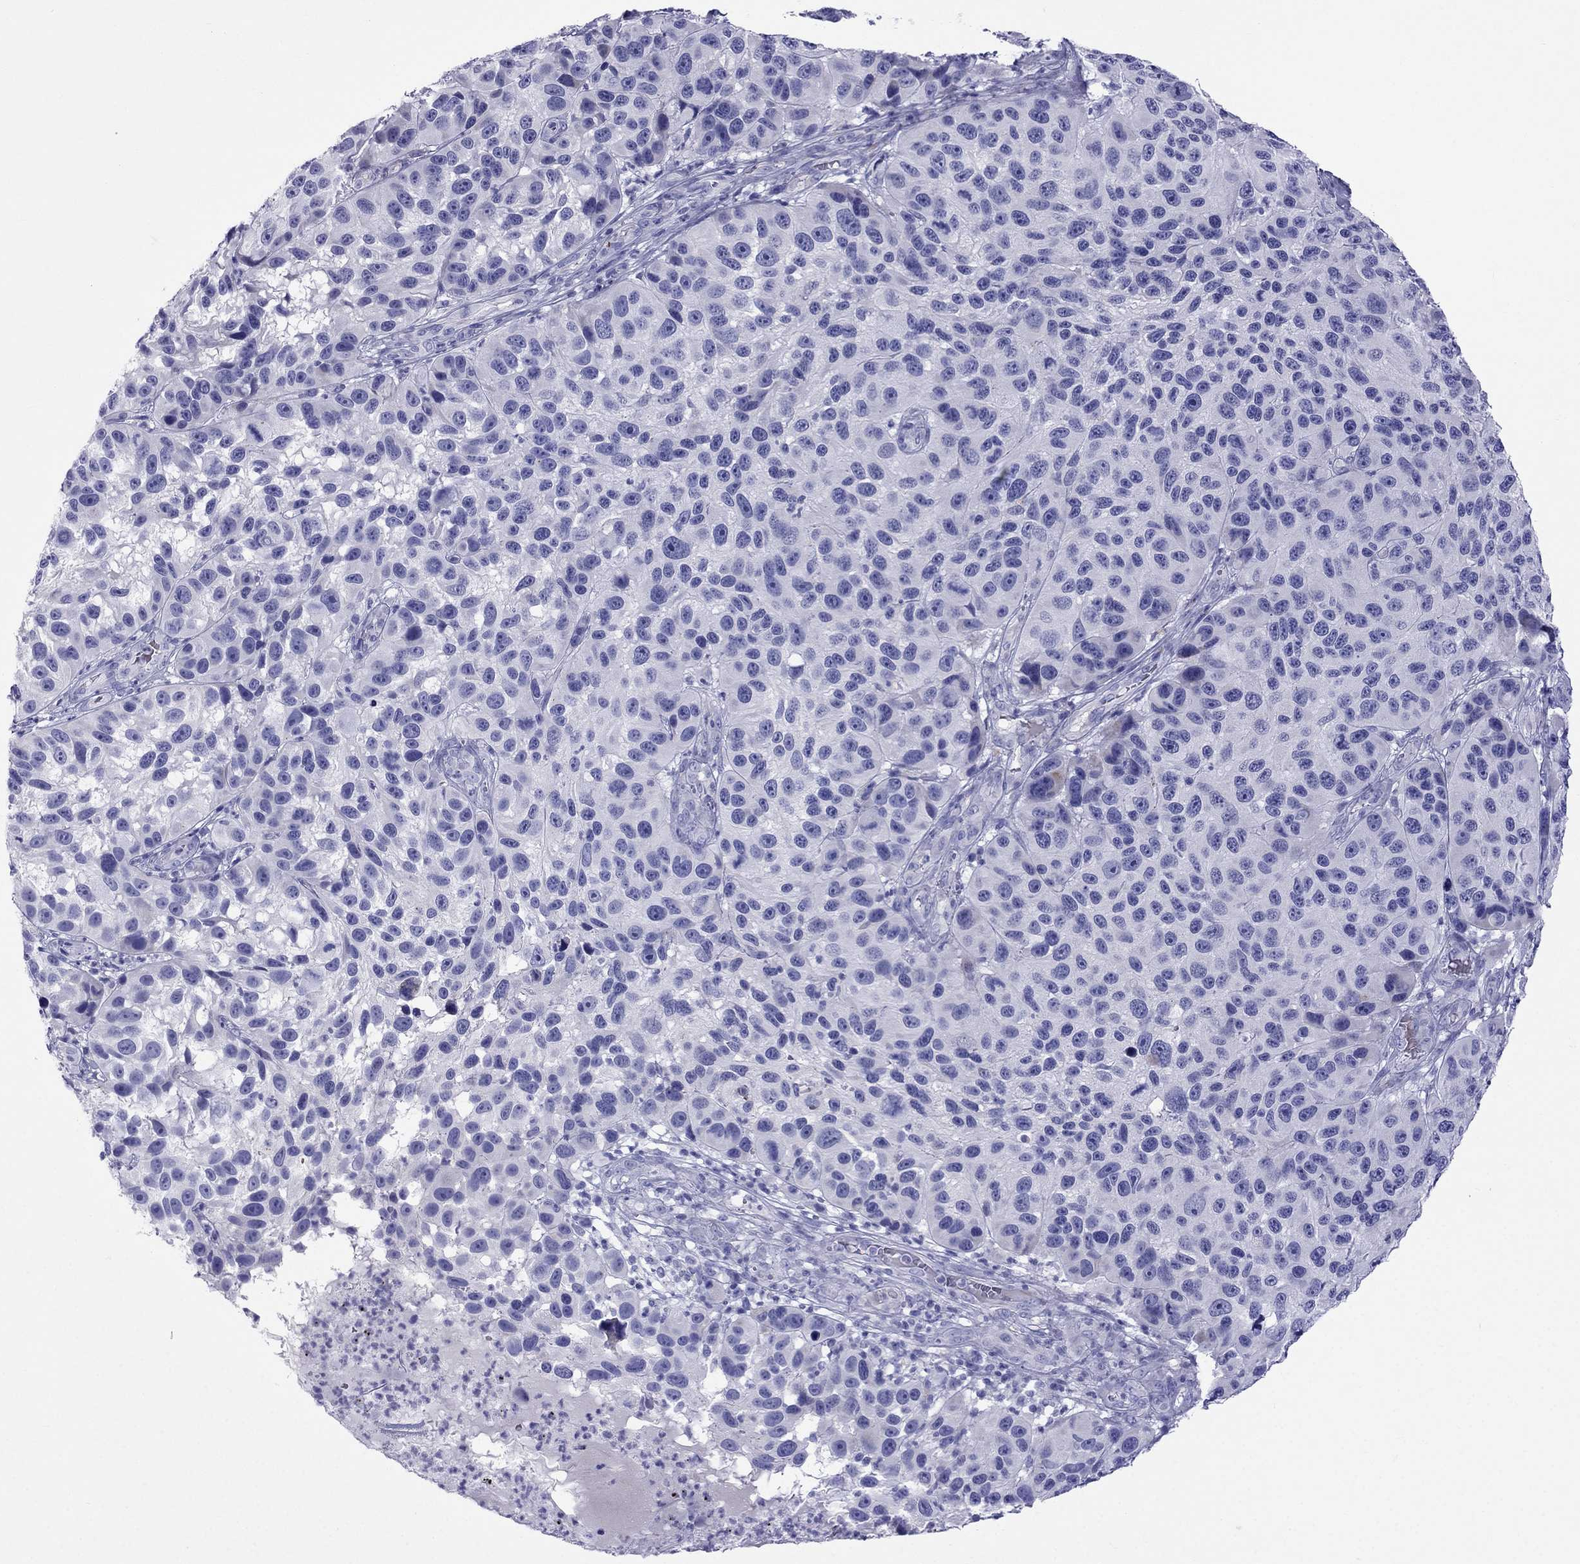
{"staining": {"intensity": "negative", "quantity": "none", "location": "none"}, "tissue": "melanoma", "cell_type": "Tumor cells", "image_type": "cancer", "snomed": [{"axis": "morphology", "description": "Malignant melanoma, NOS"}, {"axis": "topography", "description": "Skin"}], "caption": "IHC photomicrograph of neoplastic tissue: melanoma stained with DAB (3,3'-diaminobenzidine) displays no significant protein positivity in tumor cells. (Brightfield microscopy of DAB immunohistochemistry at high magnification).", "gene": "TDRD1", "patient": {"sex": "male", "age": 53}}